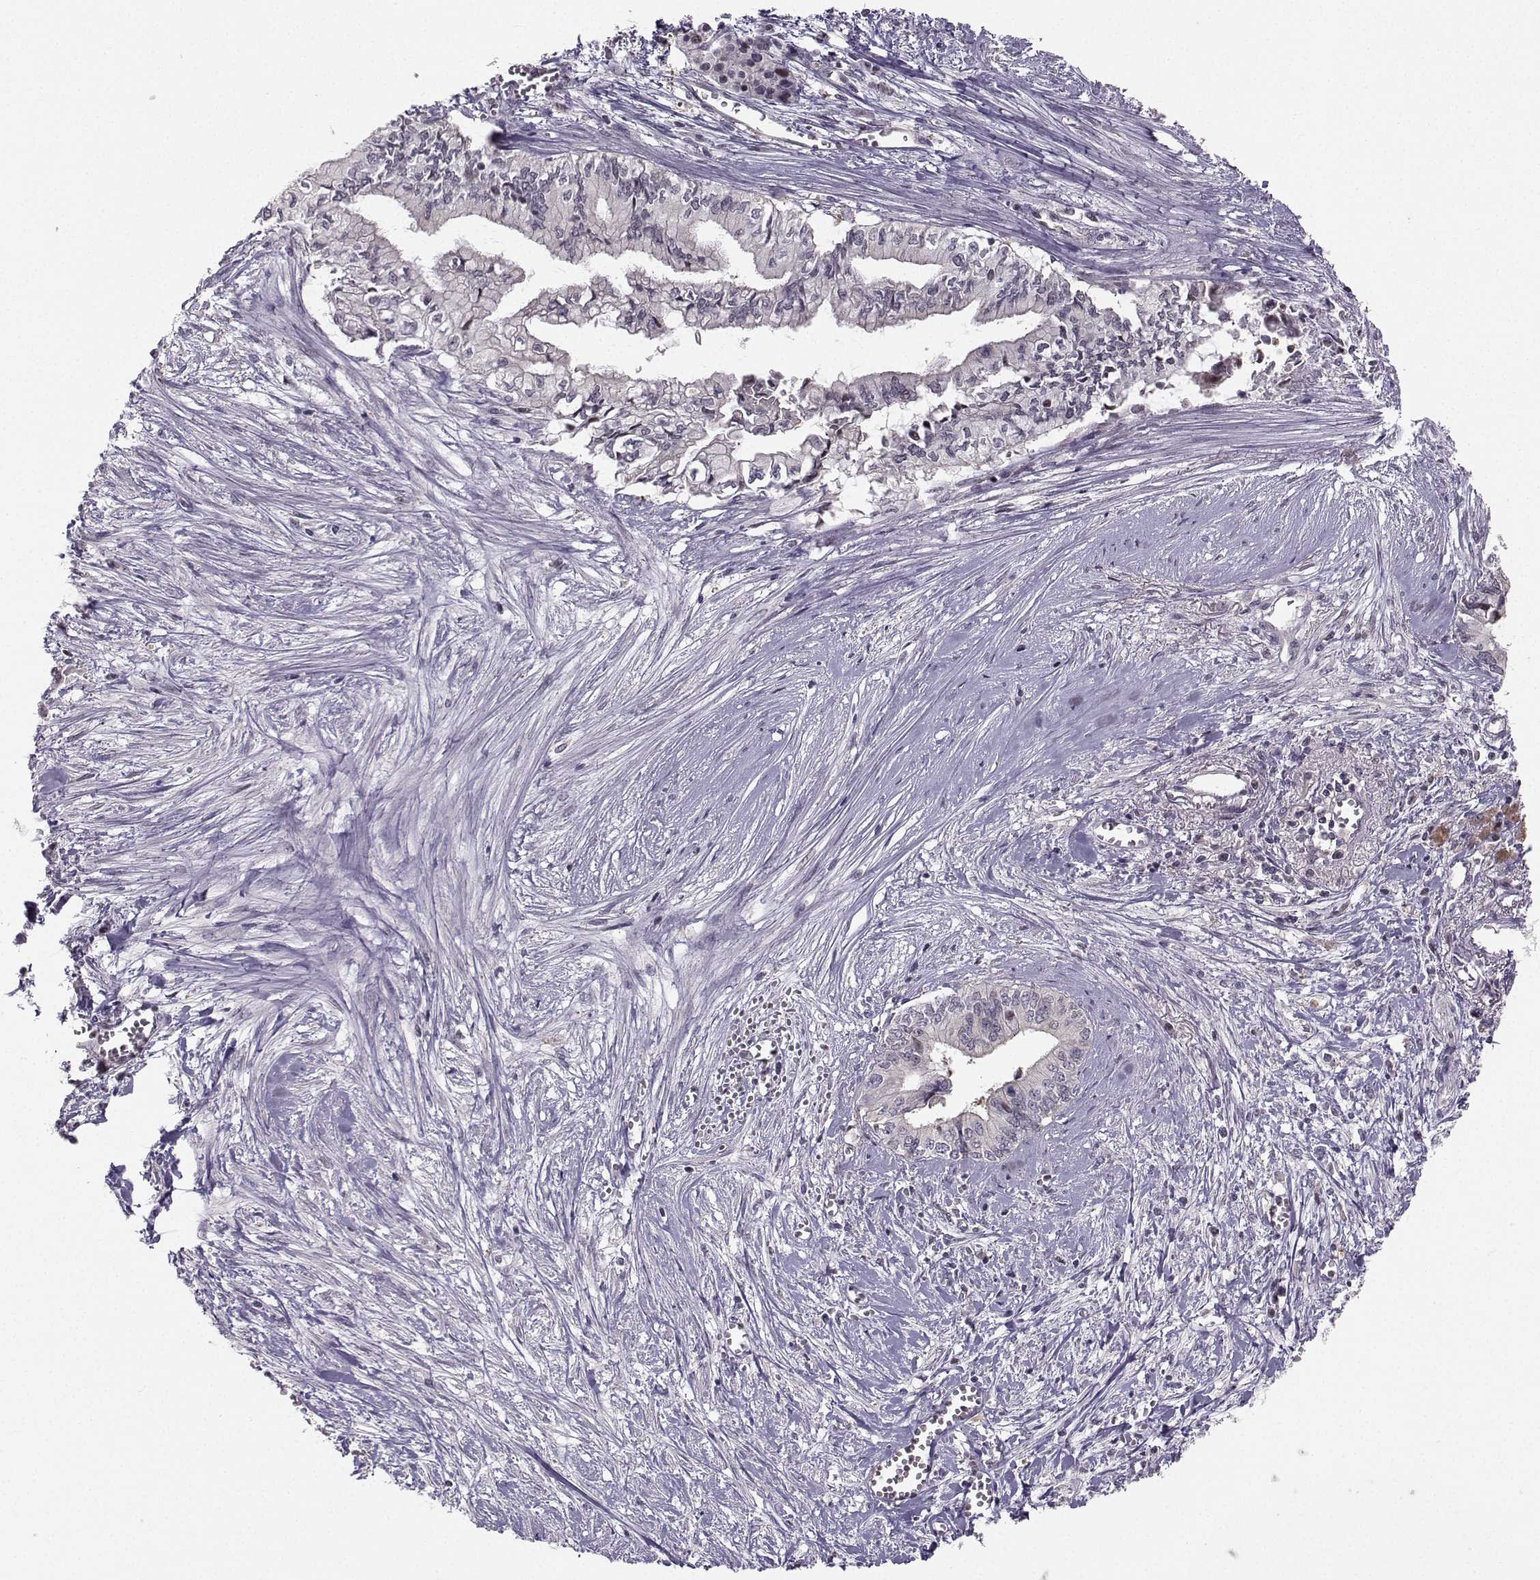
{"staining": {"intensity": "negative", "quantity": "none", "location": "none"}, "tissue": "pancreatic cancer", "cell_type": "Tumor cells", "image_type": "cancer", "snomed": [{"axis": "morphology", "description": "Adenocarcinoma, NOS"}, {"axis": "topography", "description": "Pancreas"}], "caption": "The micrograph demonstrates no significant staining in tumor cells of pancreatic cancer (adenocarcinoma). (Stains: DAB (3,3'-diaminobenzidine) IHC with hematoxylin counter stain, Microscopy: brightfield microscopy at high magnification).", "gene": "PKP2", "patient": {"sex": "female", "age": 61}}